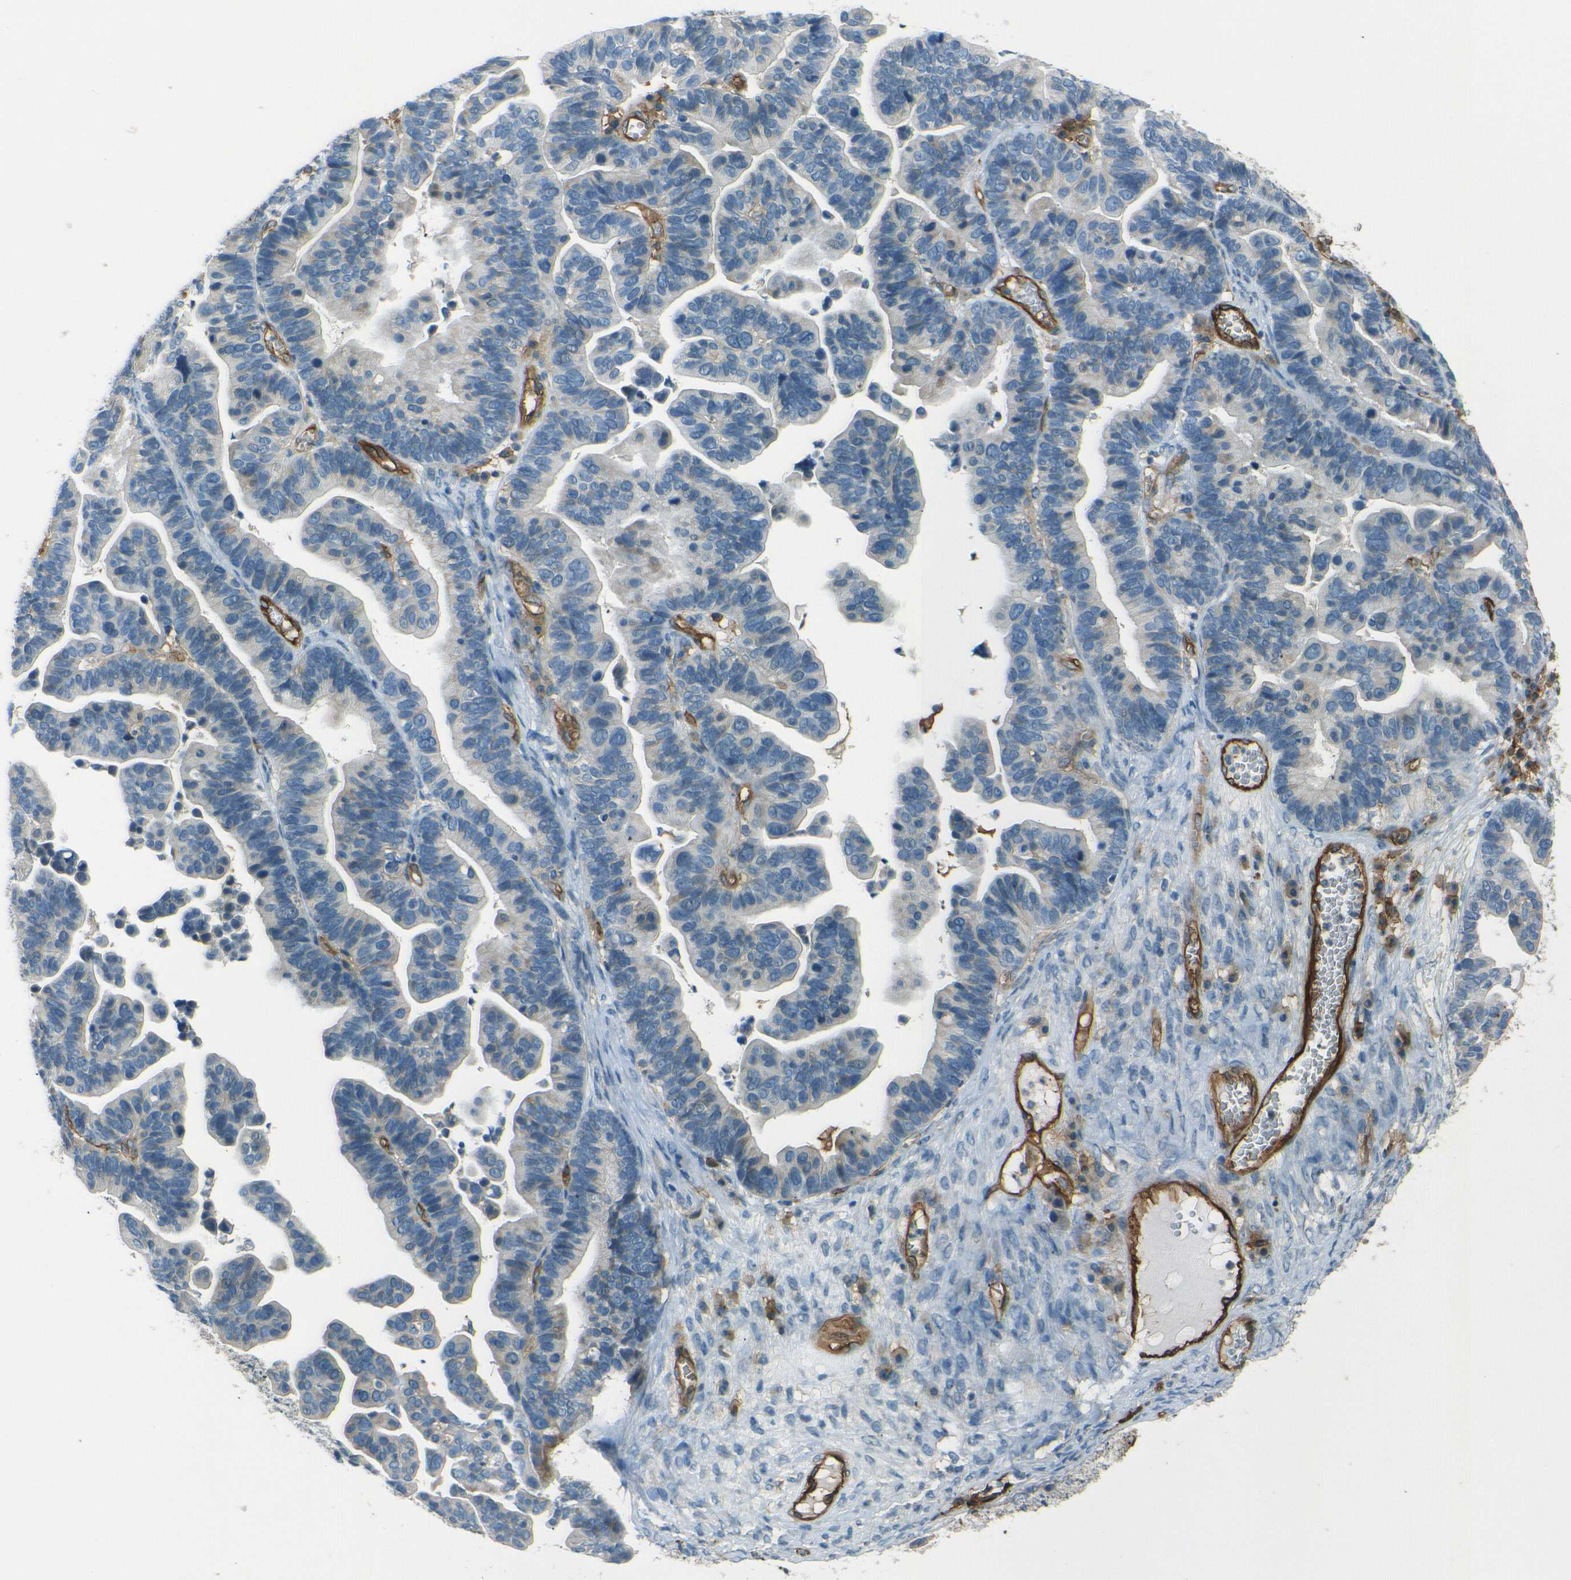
{"staining": {"intensity": "weak", "quantity": "25%-75%", "location": "cytoplasmic/membranous"}, "tissue": "ovarian cancer", "cell_type": "Tumor cells", "image_type": "cancer", "snomed": [{"axis": "morphology", "description": "Cystadenocarcinoma, serous, NOS"}, {"axis": "topography", "description": "Ovary"}], "caption": "Immunohistochemistry image of neoplastic tissue: human serous cystadenocarcinoma (ovarian) stained using immunohistochemistry (IHC) displays low levels of weak protein expression localized specifically in the cytoplasmic/membranous of tumor cells, appearing as a cytoplasmic/membranous brown color.", "gene": "ENTPD1", "patient": {"sex": "female", "age": 56}}